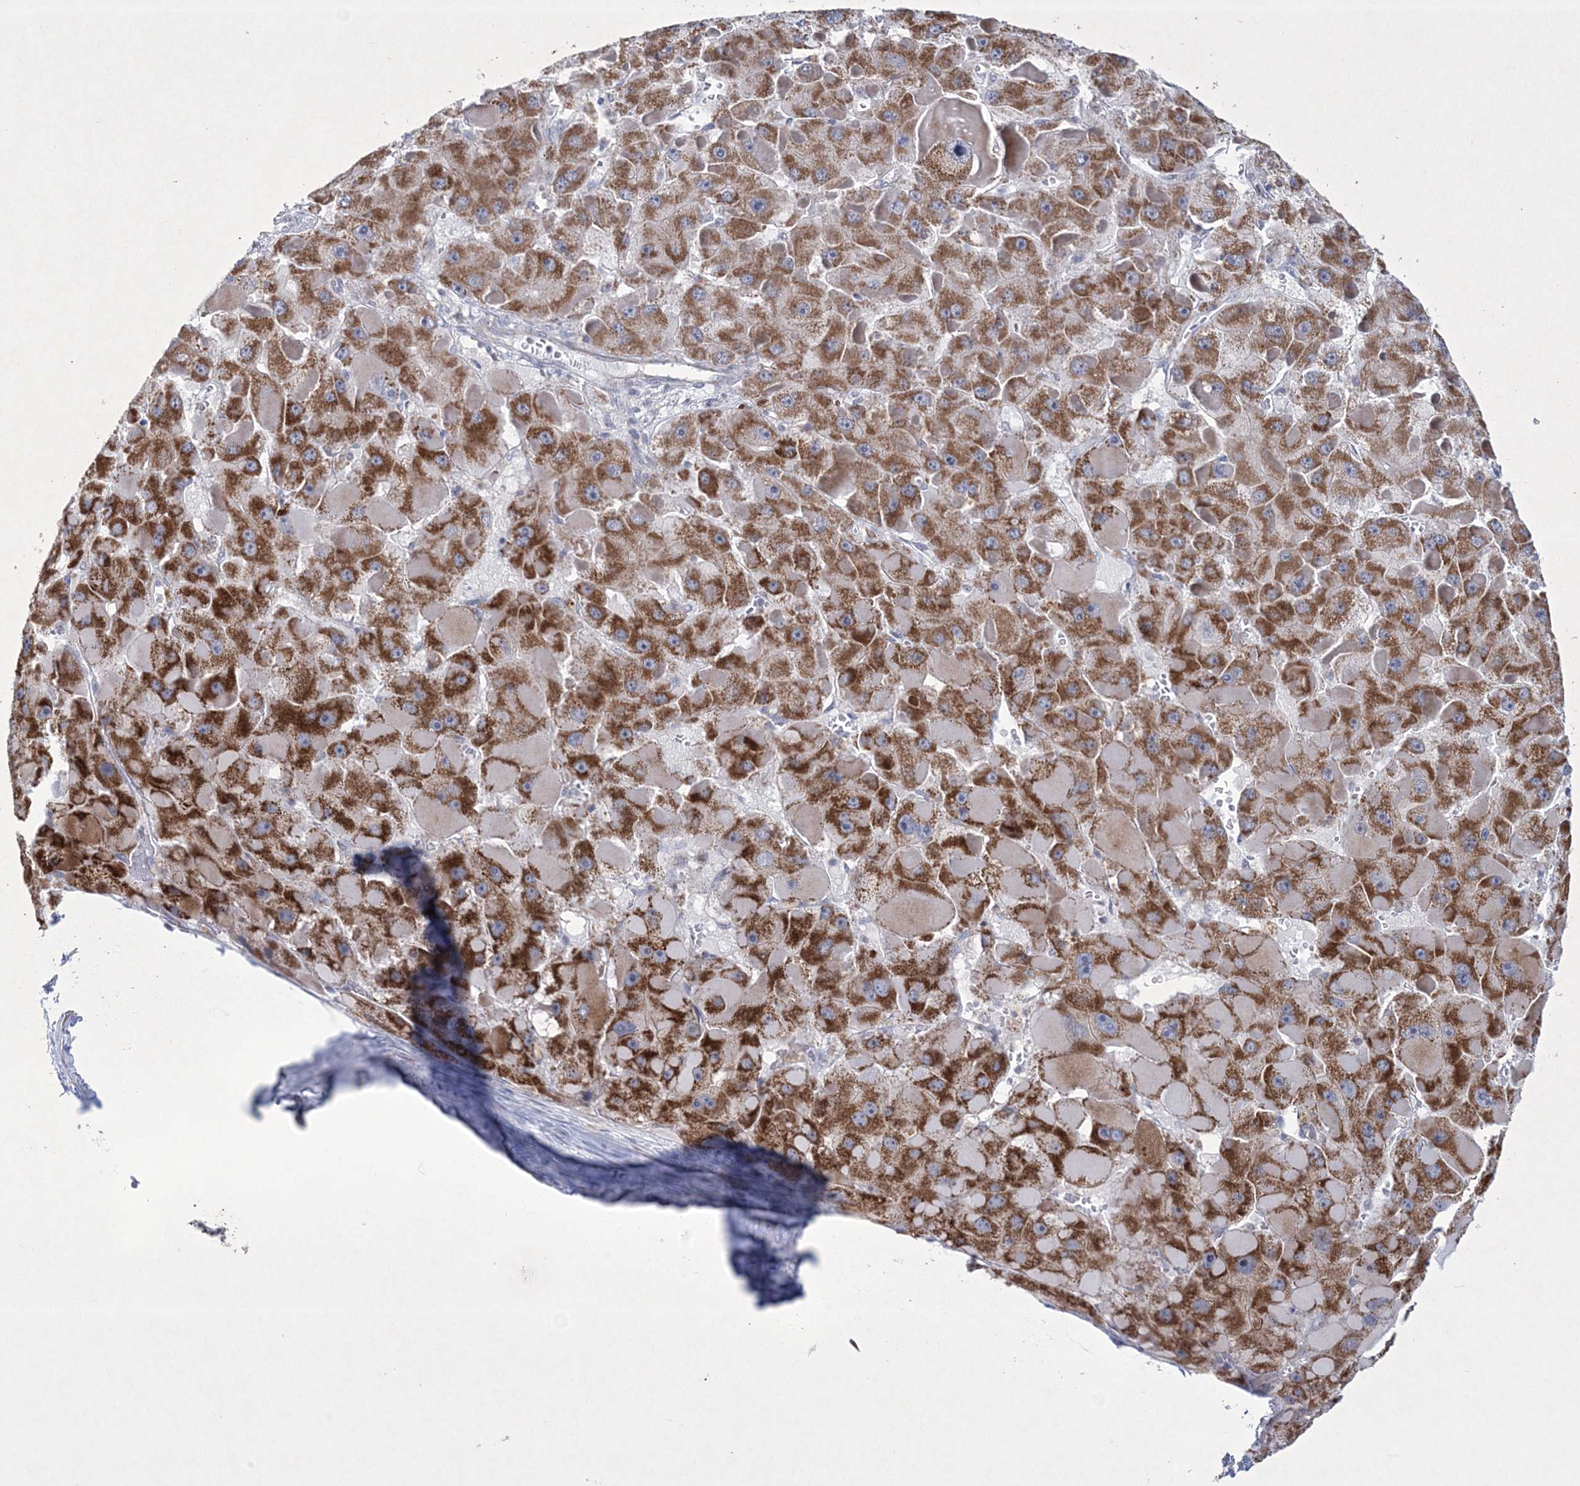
{"staining": {"intensity": "moderate", "quantity": "25%-75%", "location": "cytoplasmic/membranous"}, "tissue": "liver cancer", "cell_type": "Tumor cells", "image_type": "cancer", "snomed": [{"axis": "morphology", "description": "Carcinoma, Hepatocellular, NOS"}, {"axis": "topography", "description": "Liver"}], "caption": "Human liver hepatocellular carcinoma stained for a protein (brown) shows moderate cytoplasmic/membranous positive expression in approximately 25%-75% of tumor cells.", "gene": "CES4A", "patient": {"sex": "female", "age": 73}}